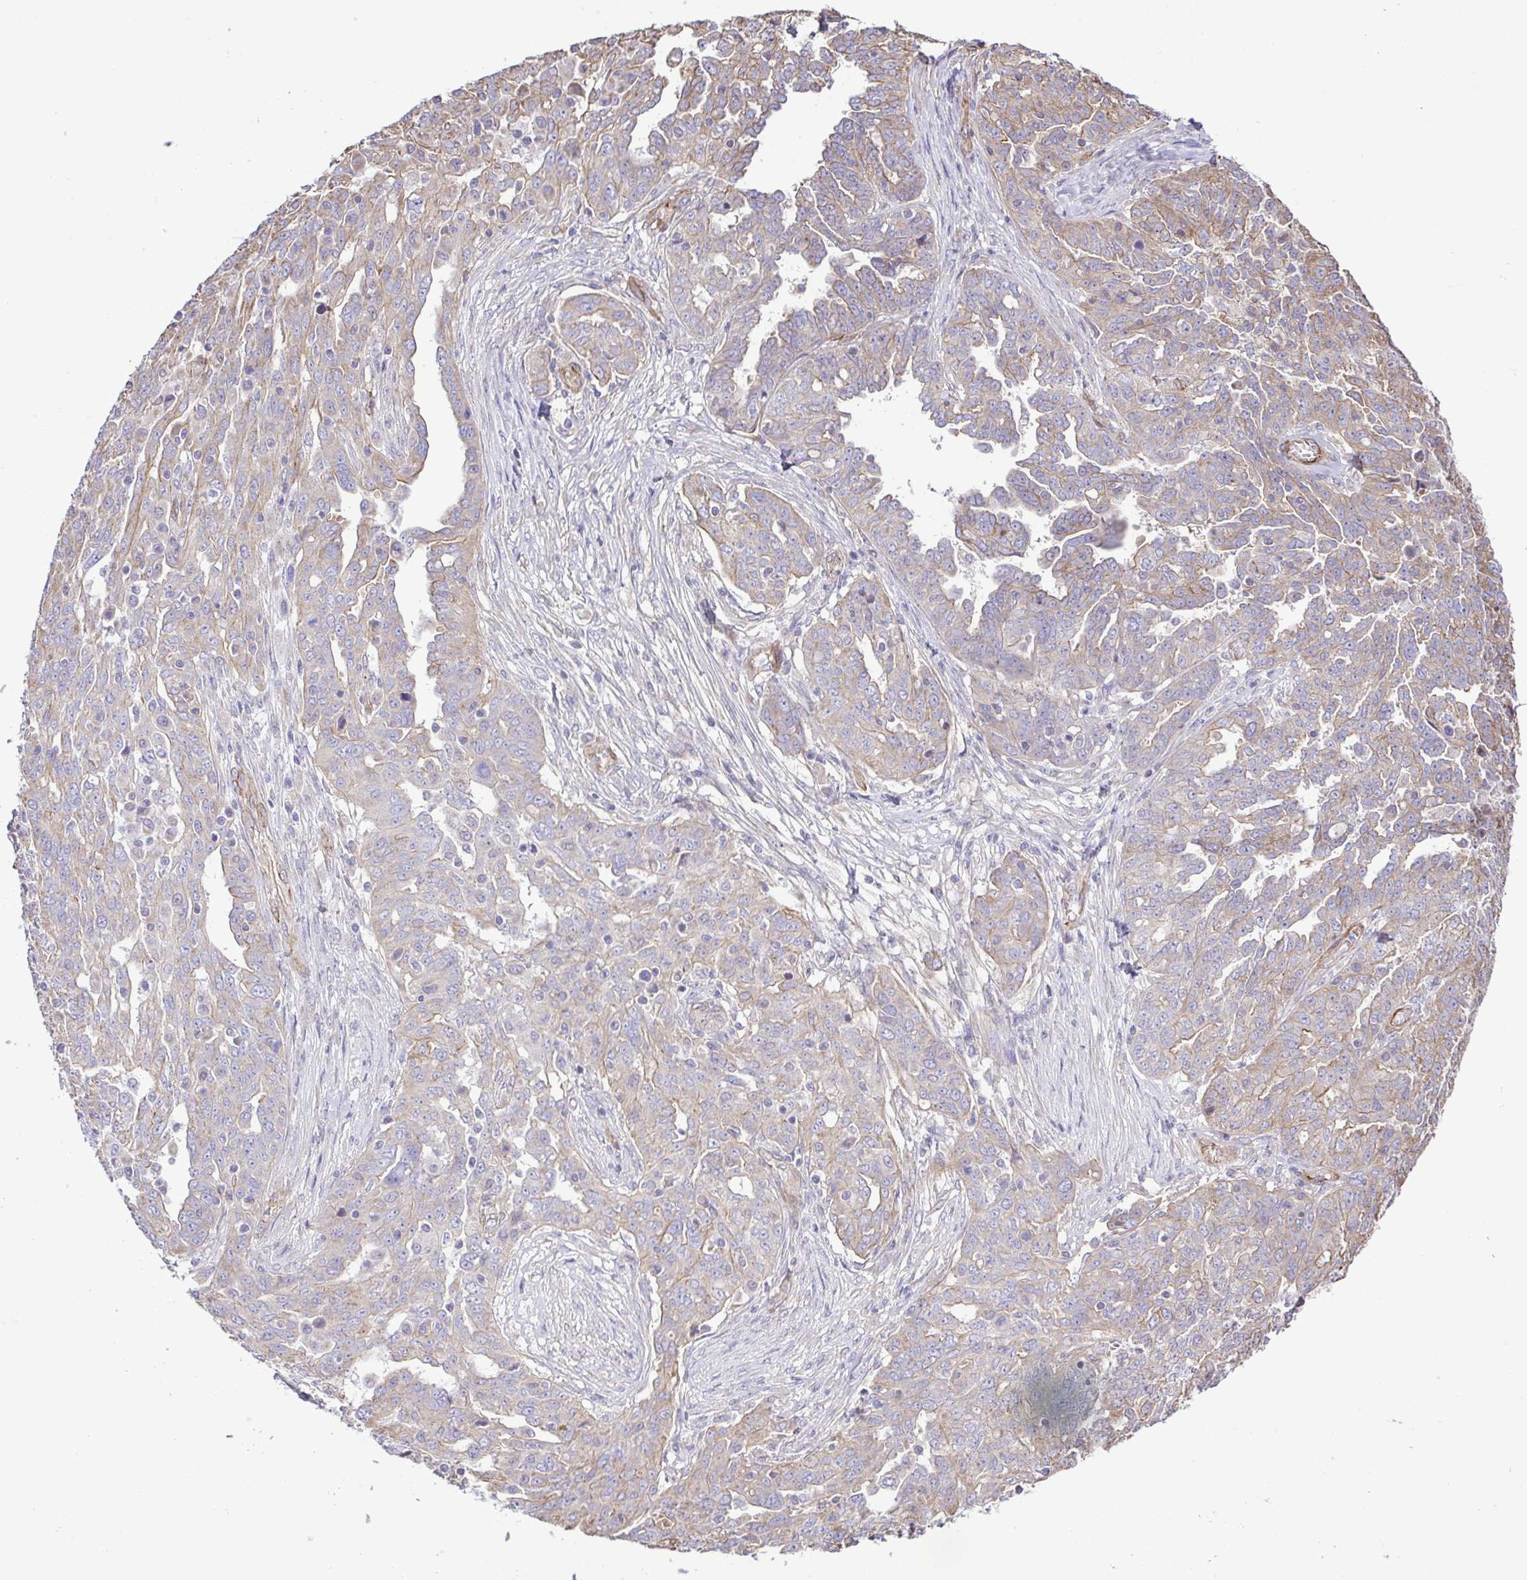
{"staining": {"intensity": "weak", "quantity": "<25%", "location": "cytoplasmic/membranous"}, "tissue": "ovarian cancer", "cell_type": "Tumor cells", "image_type": "cancer", "snomed": [{"axis": "morphology", "description": "Cystadenocarcinoma, serous, NOS"}, {"axis": "topography", "description": "Ovary"}], "caption": "High power microscopy photomicrograph of an IHC photomicrograph of serous cystadenocarcinoma (ovarian), revealing no significant staining in tumor cells.", "gene": "FLT1", "patient": {"sex": "female", "age": 67}}